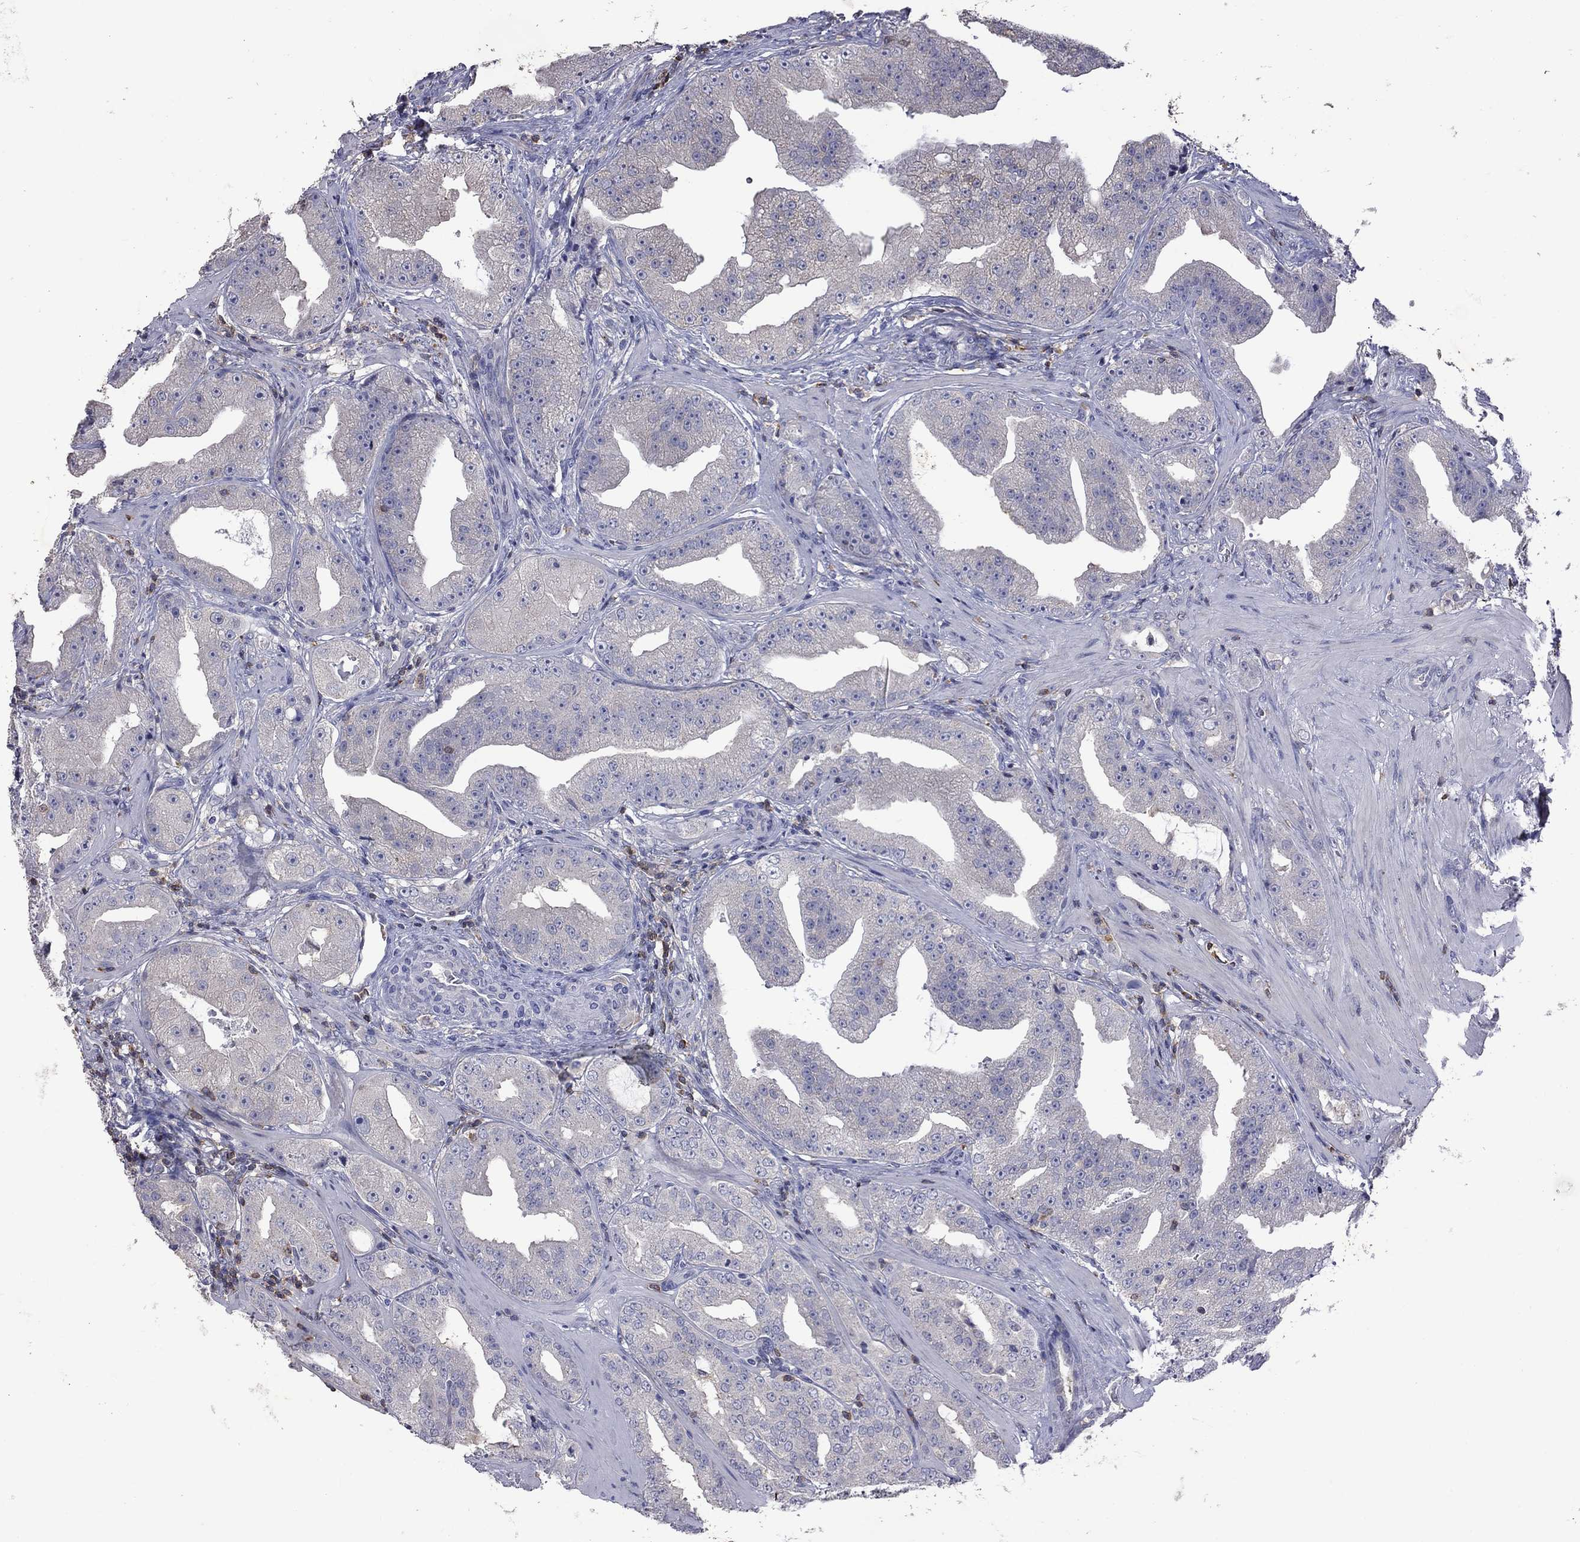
{"staining": {"intensity": "negative", "quantity": "none", "location": "none"}, "tissue": "prostate cancer", "cell_type": "Tumor cells", "image_type": "cancer", "snomed": [{"axis": "morphology", "description": "Adenocarcinoma, Low grade"}, {"axis": "topography", "description": "Prostate"}], "caption": "This is an immunohistochemistry (IHC) micrograph of human prostate low-grade adenocarcinoma. There is no staining in tumor cells.", "gene": "IPCEF1", "patient": {"sex": "male", "age": 62}}